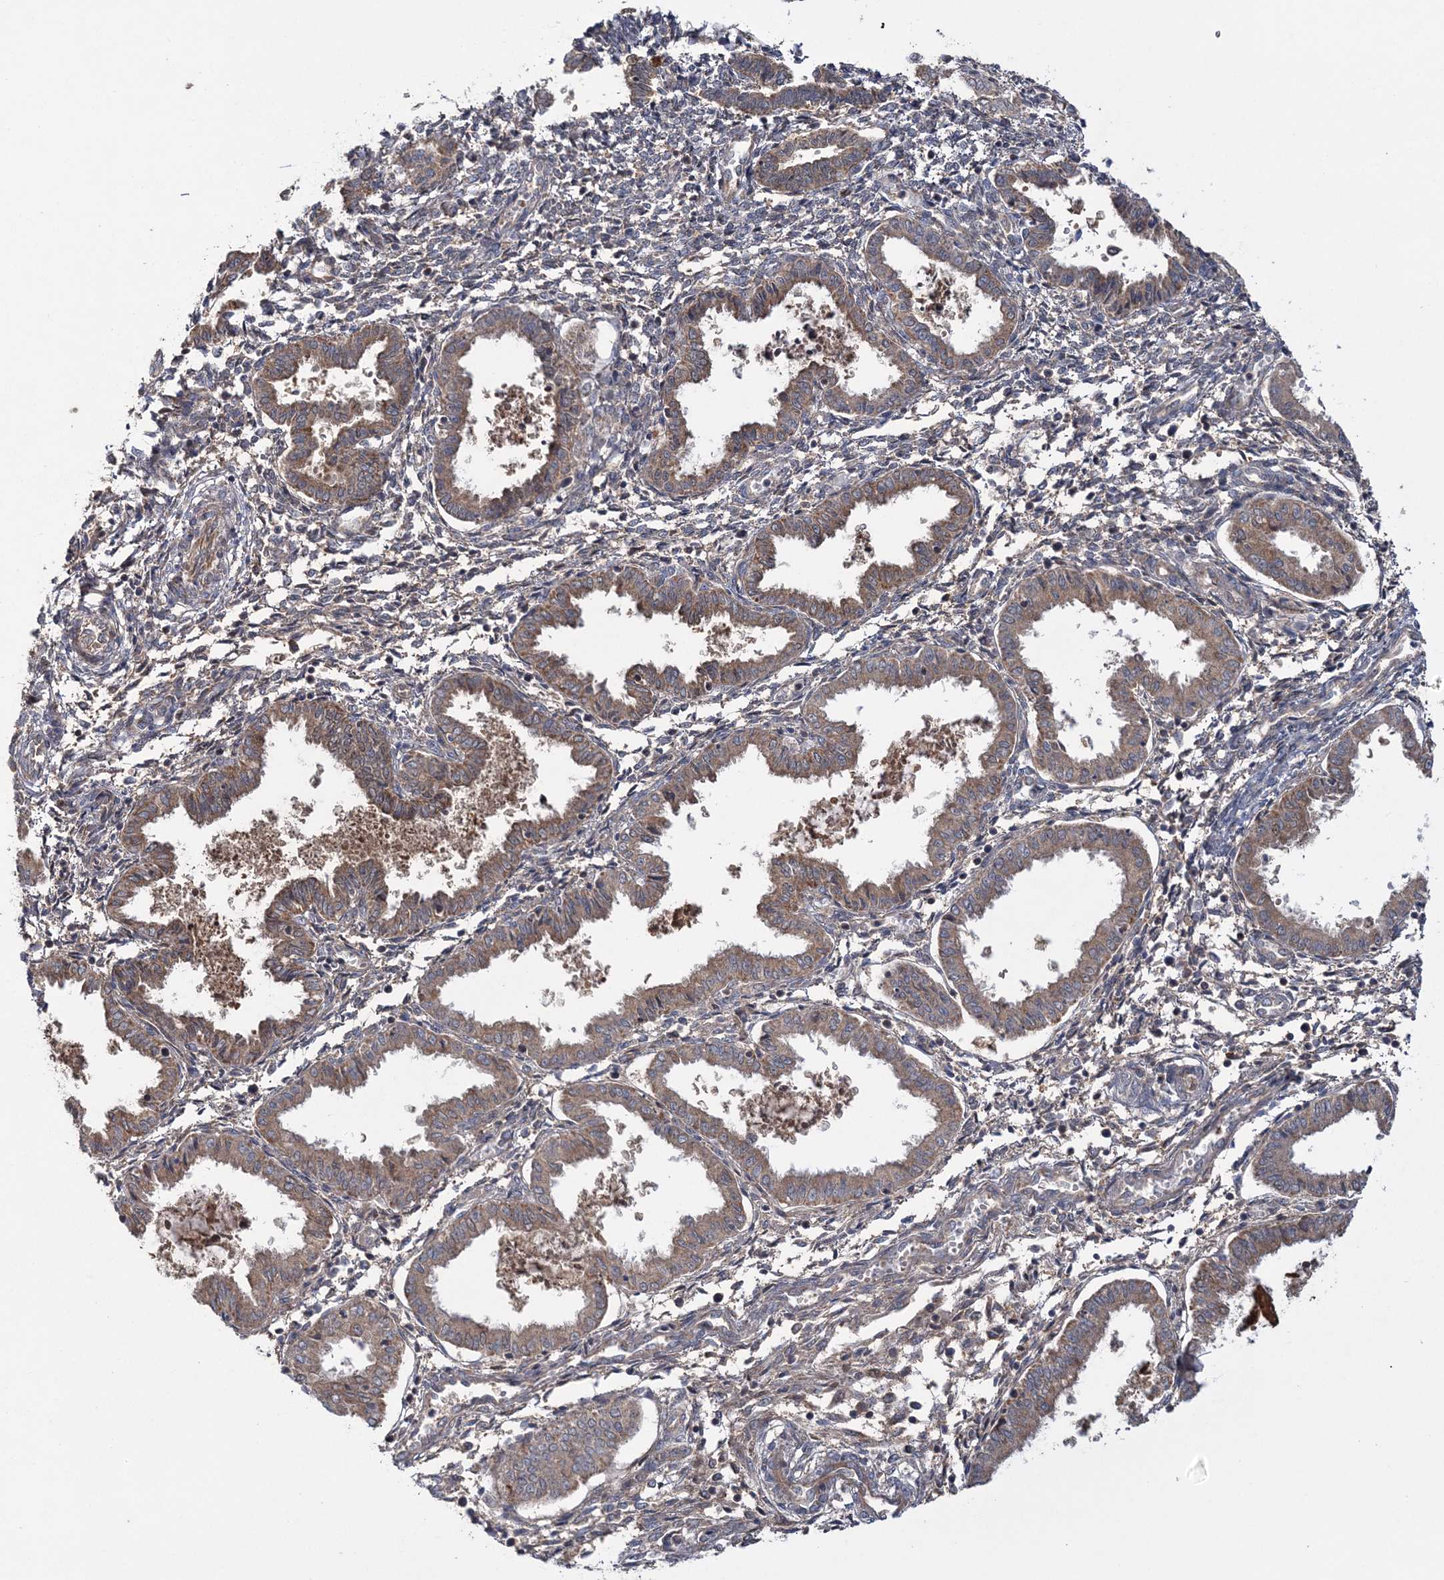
{"staining": {"intensity": "moderate", "quantity": "25%-75%", "location": "cytoplasmic/membranous"}, "tissue": "endometrium", "cell_type": "Cells in endometrial stroma", "image_type": "normal", "snomed": [{"axis": "morphology", "description": "Normal tissue, NOS"}, {"axis": "topography", "description": "Endometrium"}], "caption": "Immunohistochemical staining of normal human endometrium displays medium levels of moderate cytoplasmic/membranous positivity in approximately 25%-75% of cells in endometrial stroma.", "gene": "MOCS2", "patient": {"sex": "female", "age": 33}}